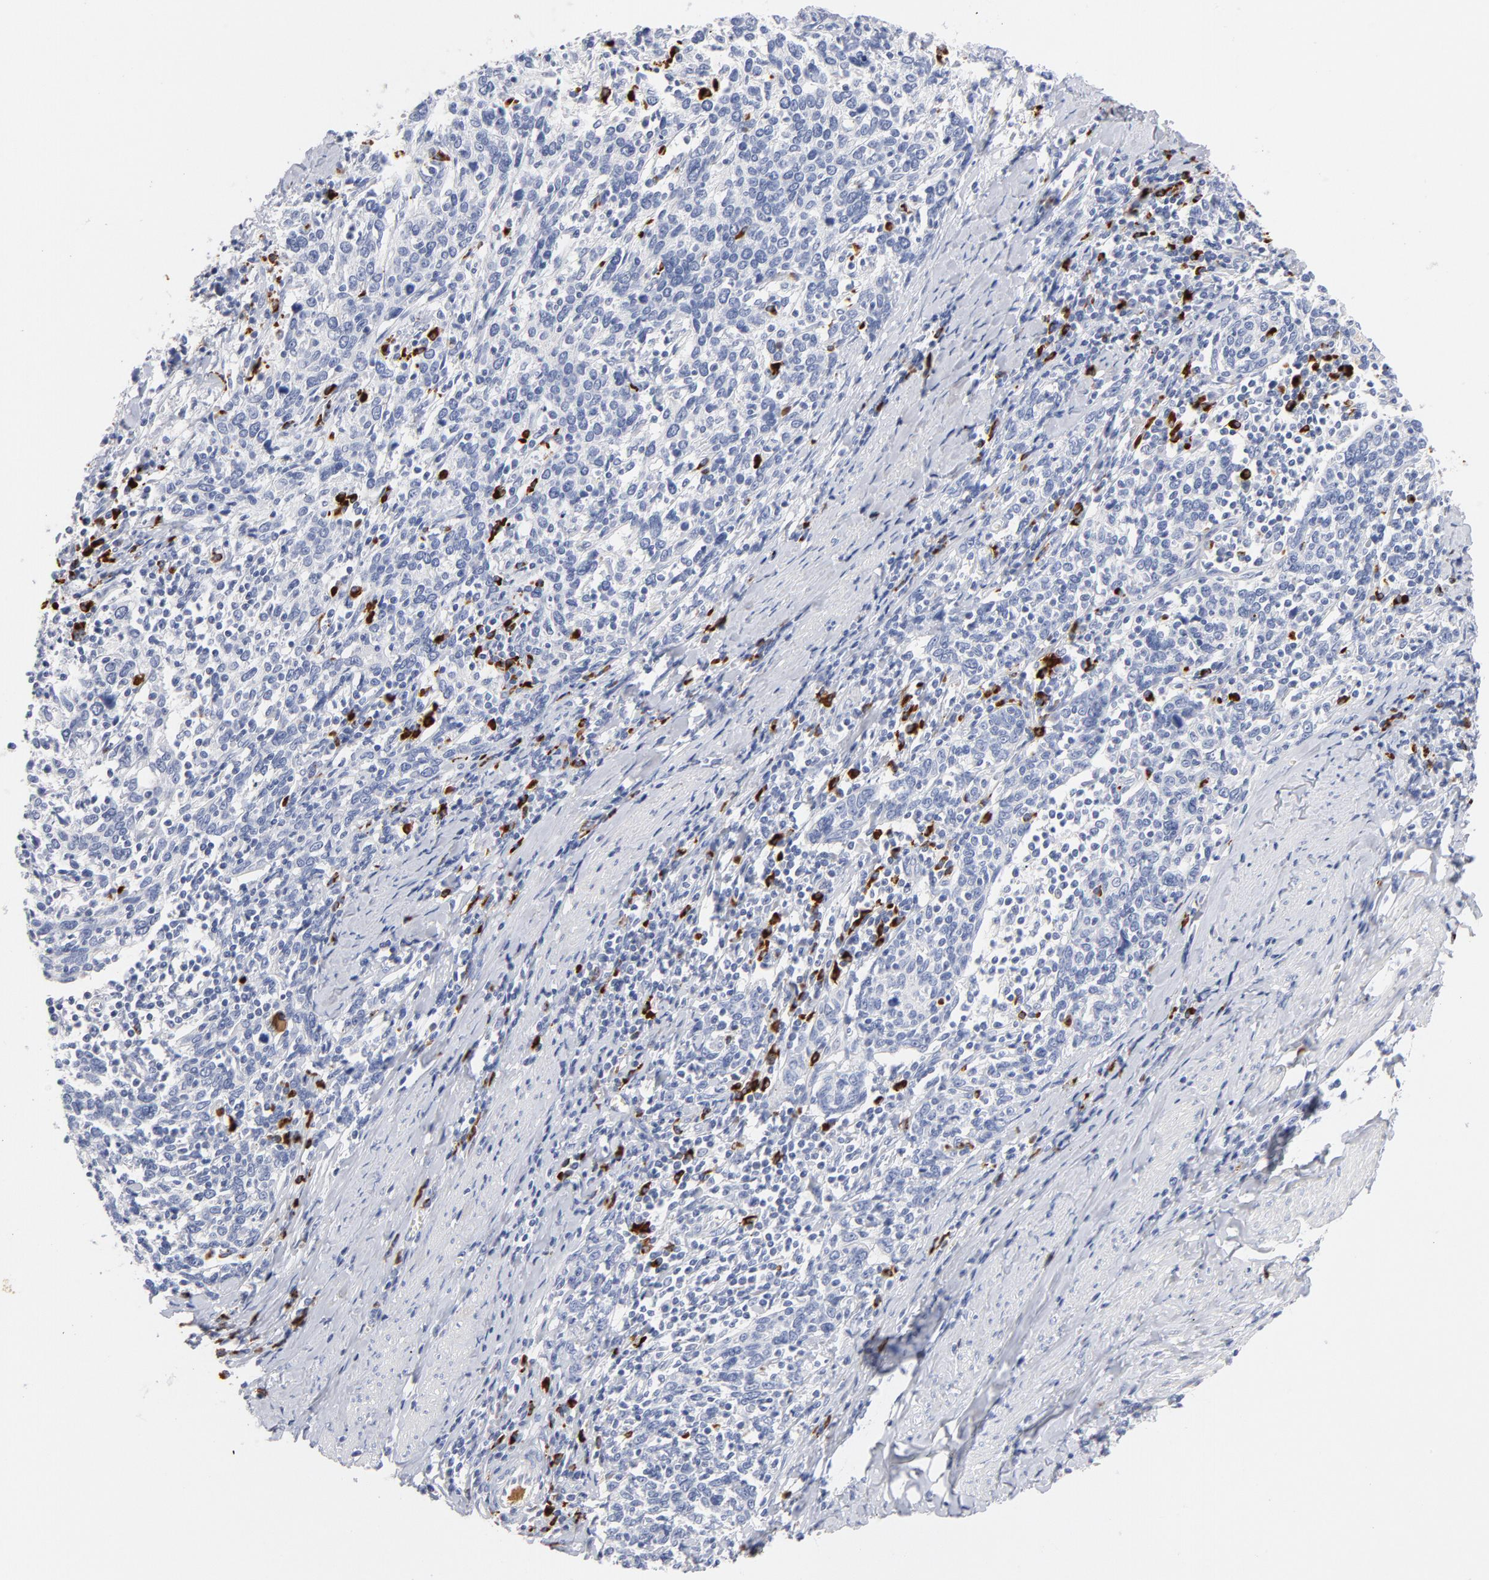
{"staining": {"intensity": "negative", "quantity": "none", "location": "none"}, "tissue": "cervical cancer", "cell_type": "Tumor cells", "image_type": "cancer", "snomed": [{"axis": "morphology", "description": "Squamous cell carcinoma, NOS"}, {"axis": "topography", "description": "Cervix"}], "caption": "Tumor cells show no significant protein expression in cervical cancer. The staining is performed using DAB (3,3'-diaminobenzidine) brown chromogen with nuclei counter-stained in using hematoxylin.", "gene": "PLAT", "patient": {"sex": "female", "age": 41}}